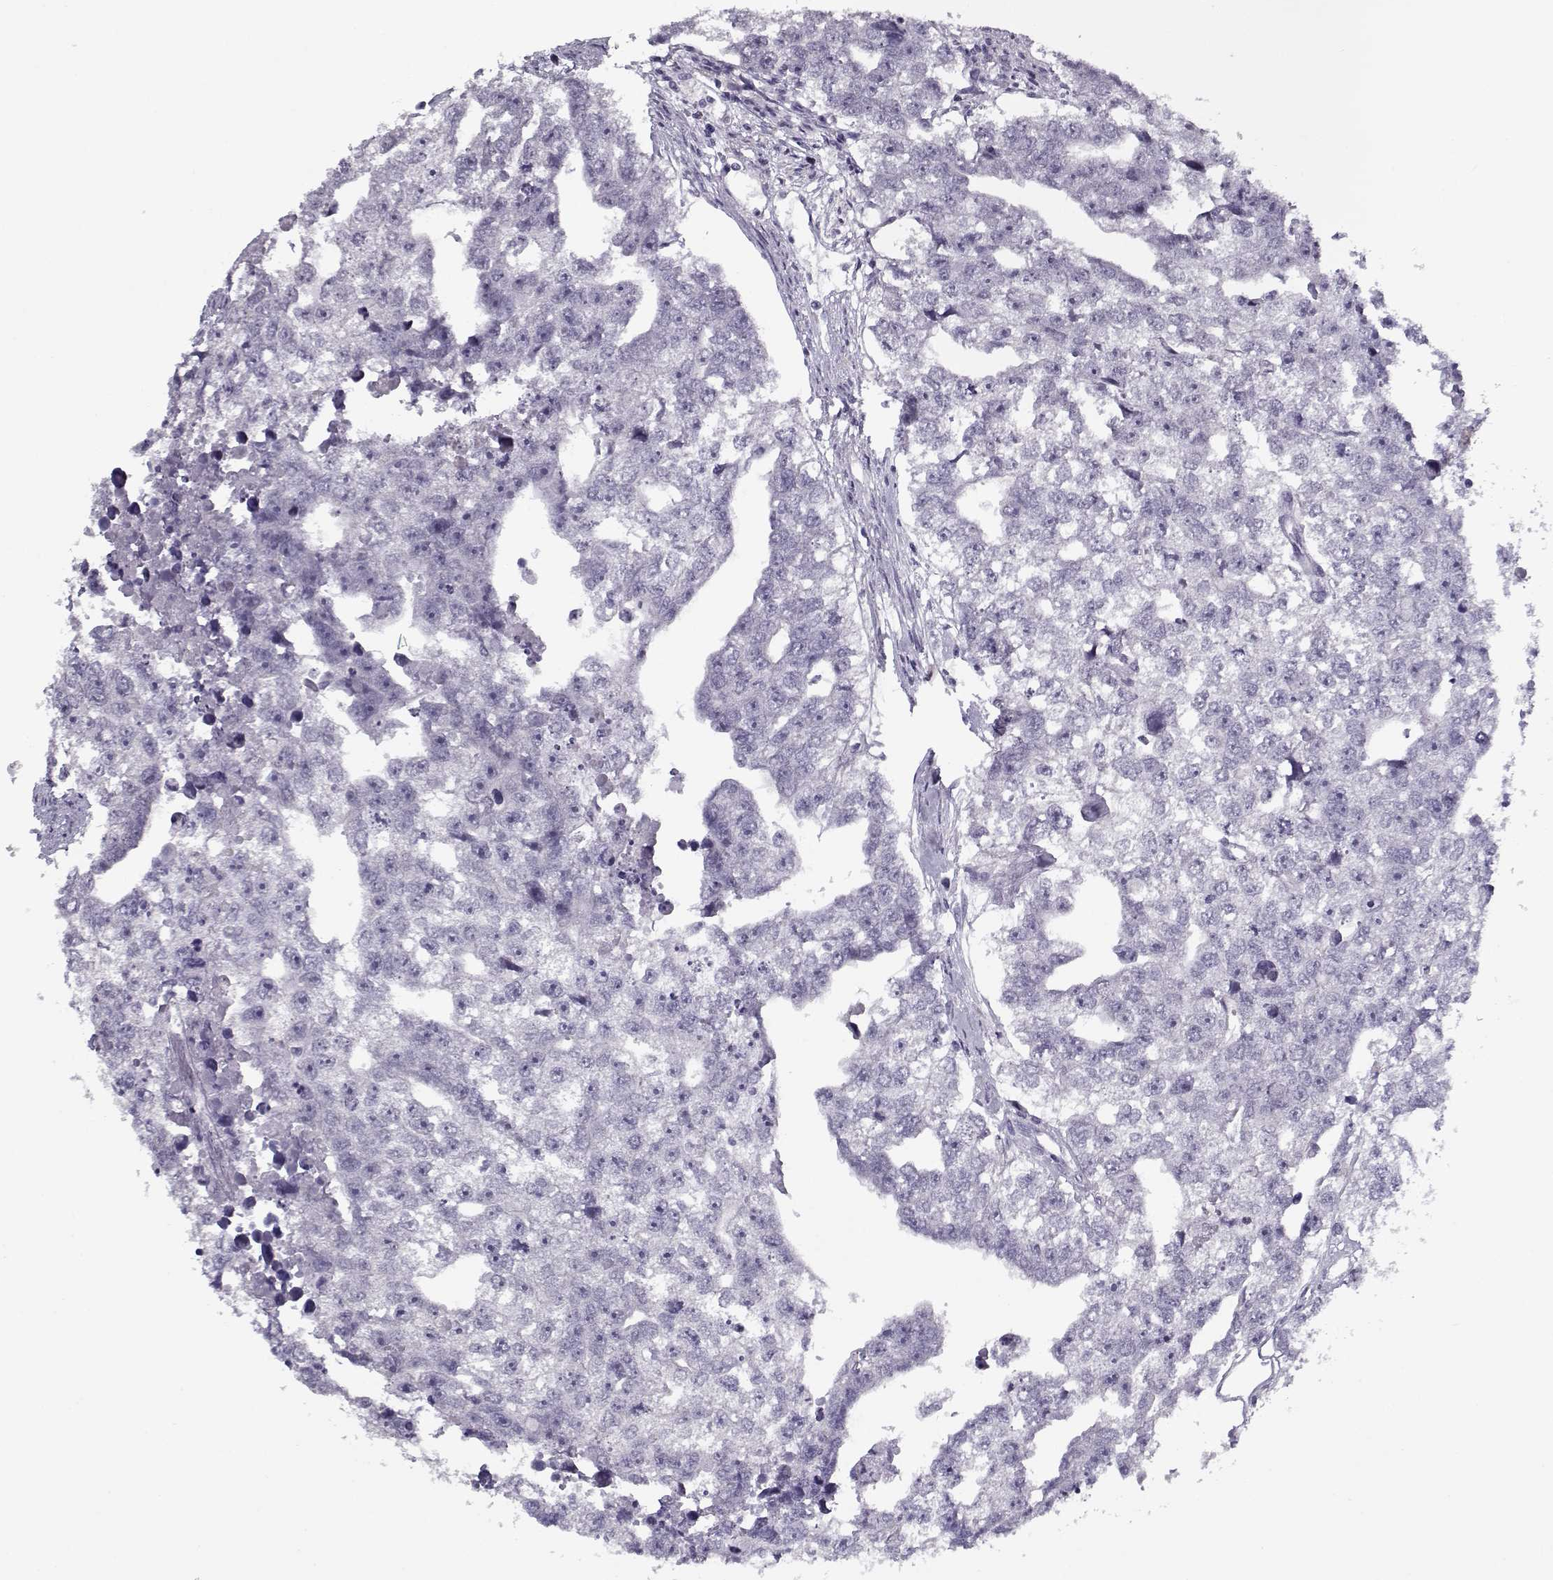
{"staining": {"intensity": "negative", "quantity": "none", "location": "none"}, "tissue": "testis cancer", "cell_type": "Tumor cells", "image_type": "cancer", "snomed": [{"axis": "morphology", "description": "Carcinoma, Embryonal, NOS"}, {"axis": "morphology", "description": "Teratoma, malignant, NOS"}, {"axis": "topography", "description": "Testis"}], "caption": "An immunohistochemistry (IHC) image of testis cancer (embryonal carcinoma) is shown. There is no staining in tumor cells of testis cancer (embryonal carcinoma).", "gene": "CIBAR1", "patient": {"sex": "male", "age": 44}}